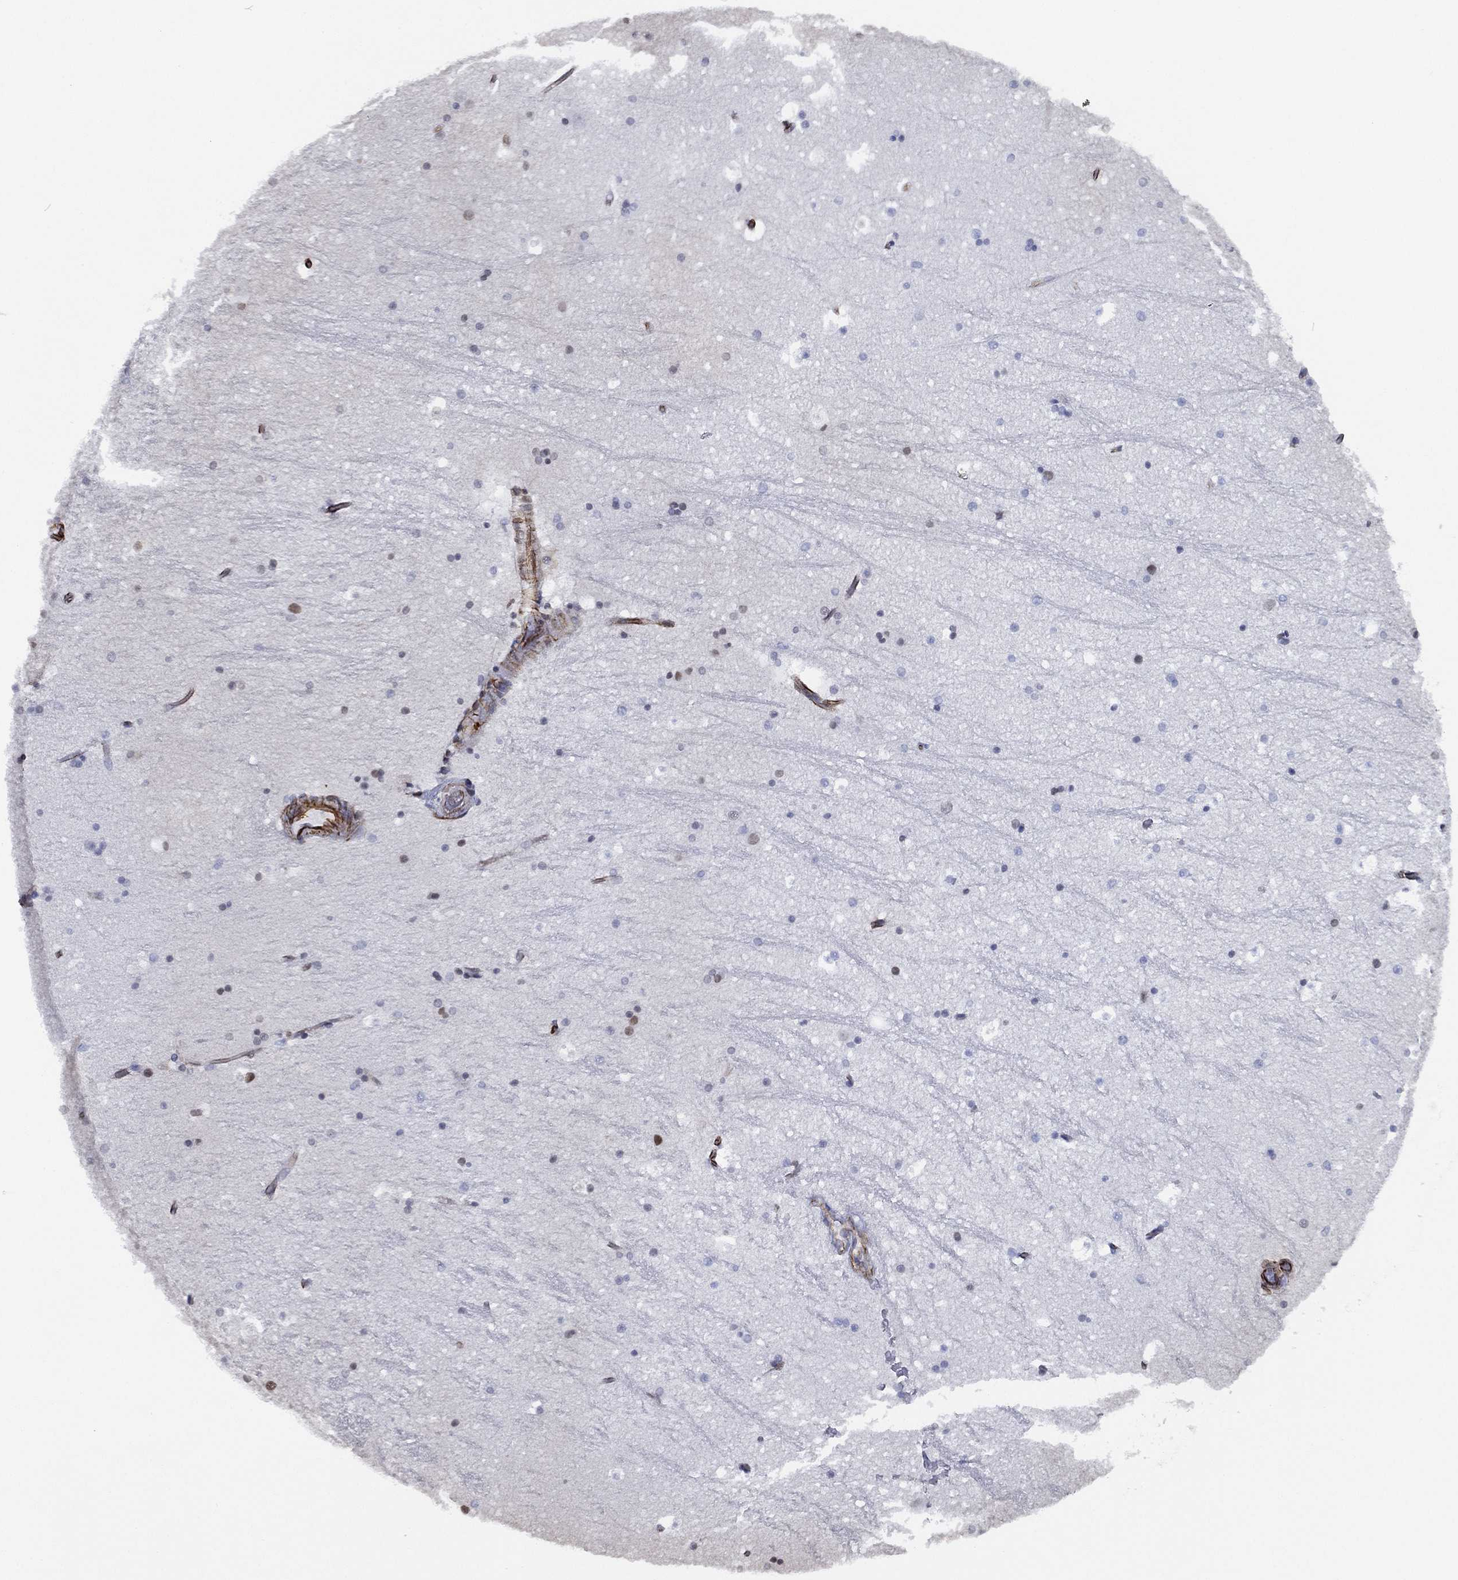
{"staining": {"intensity": "negative", "quantity": "none", "location": "none"}, "tissue": "hippocampus", "cell_type": "Glial cells", "image_type": "normal", "snomed": [{"axis": "morphology", "description": "Normal tissue, NOS"}, {"axis": "topography", "description": "Hippocampus"}], "caption": "Image shows no protein expression in glial cells of normal hippocampus.", "gene": "MAS1", "patient": {"sex": "male", "age": 51}}